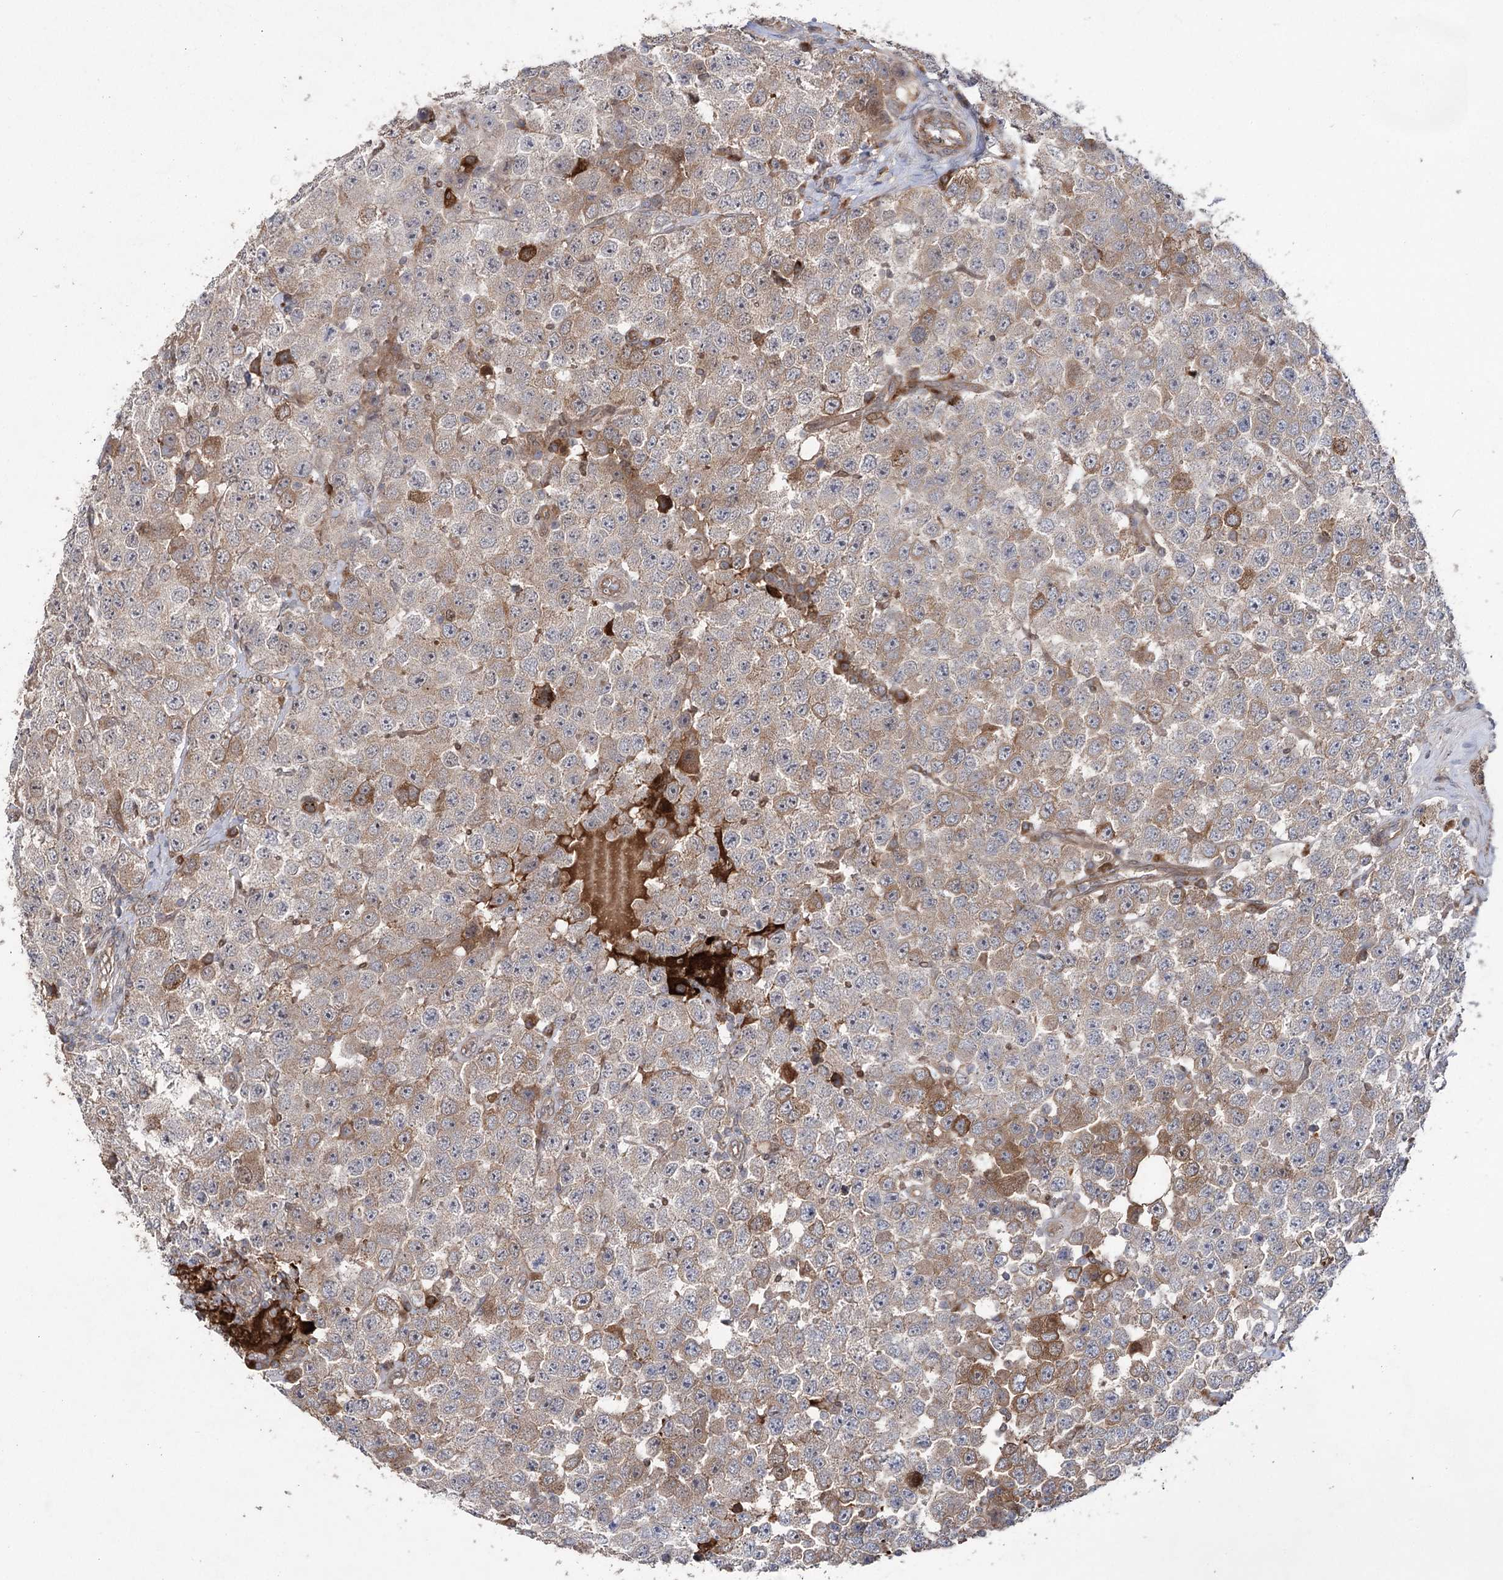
{"staining": {"intensity": "moderate", "quantity": "25%-75%", "location": "cytoplasmic/membranous"}, "tissue": "testis cancer", "cell_type": "Tumor cells", "image_type": "cancer", "snomed": [{"axis": "morphology", "description": "Seminoma, NOS"}, {"axis": "topography", "description": "Testis"}], "caption": "This is an image of immunohistochemistry staining of seminoma (testis), which shows moderate staining in the cytoplasmic/membranous of tumor cells.", "gene": "OTUD1", "patient": {"sex": "male", "age": 28}}